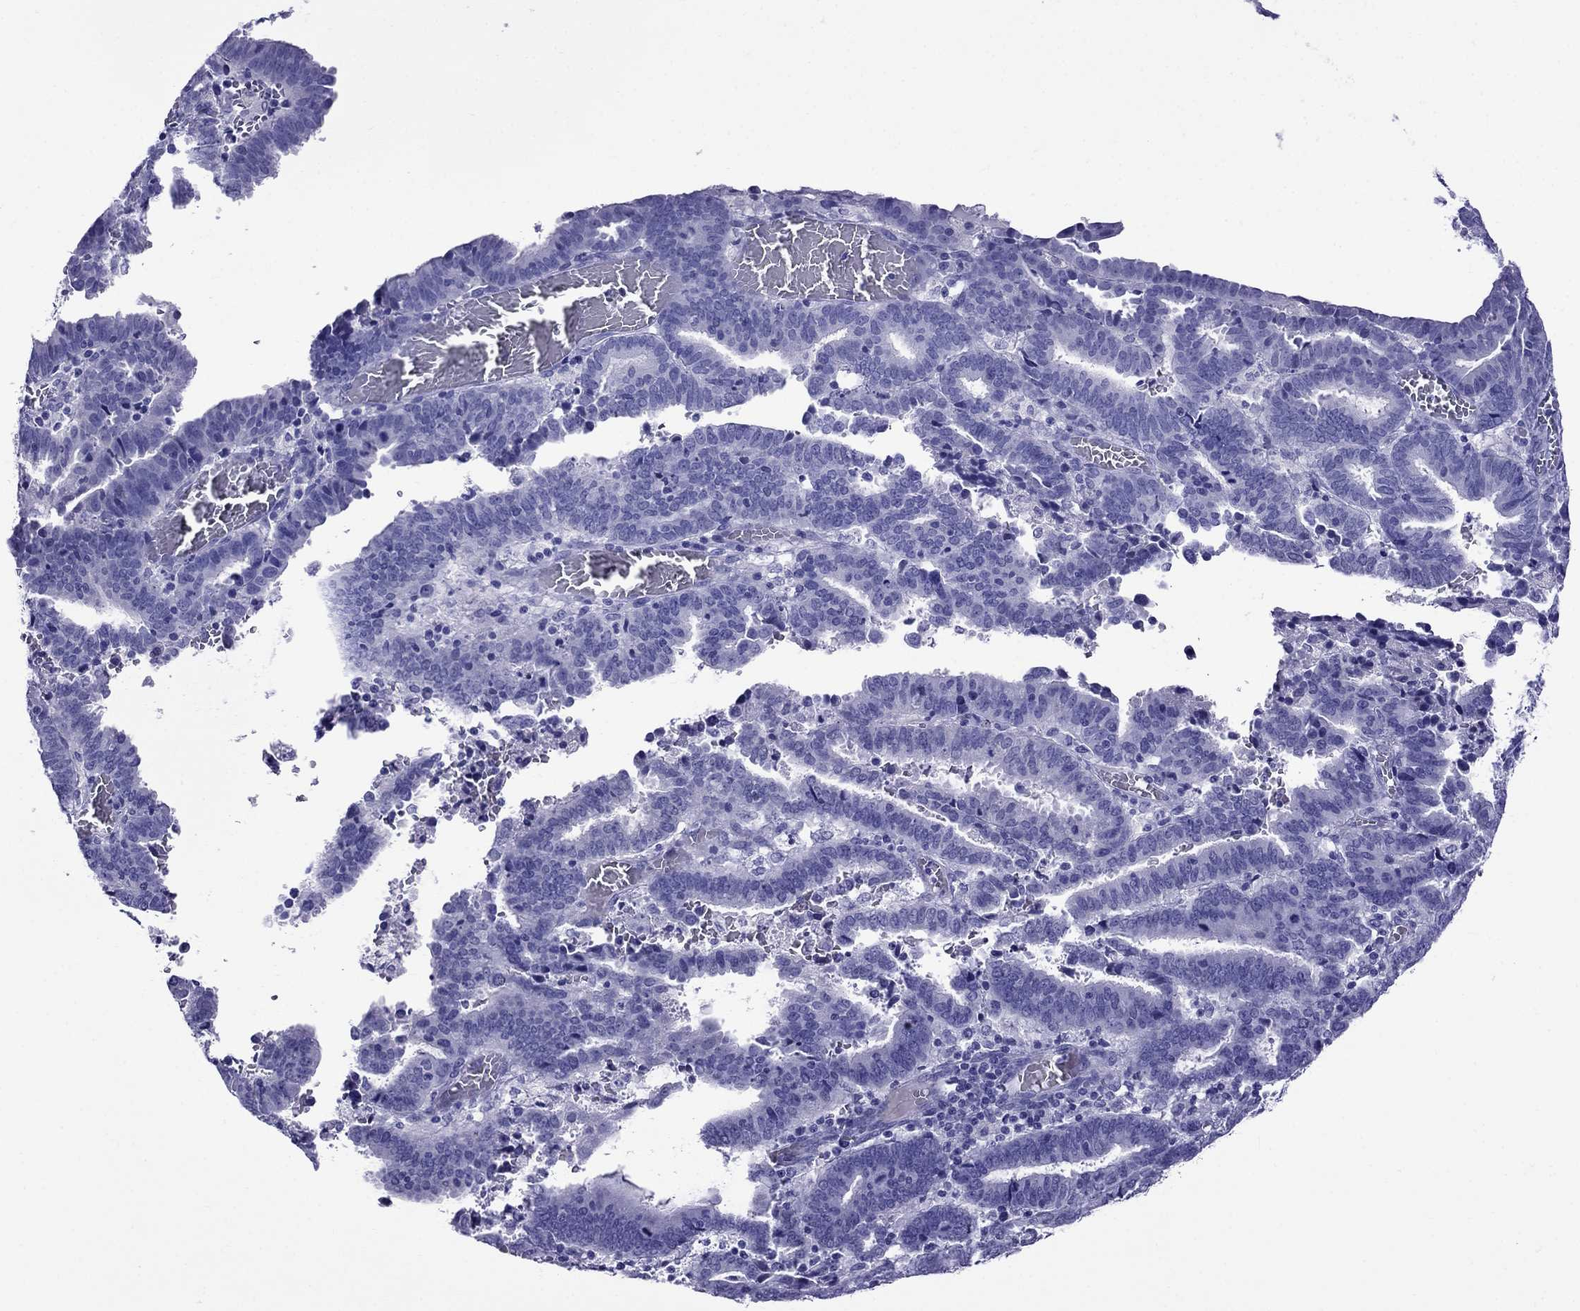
{"staining": {"intensity": "negative", "quantity": "none", "location": "none"}, "tissue": "endometrial cancer", "cell_type": "Tumor cells", "image_type": "cancer", "snomed": [{"axis": "morphology", "description": "Adenocarcinoma, NOS"}, {"axis": "topography", "description": "Uterus"}], "caption": "Tumor cells are negative for brown protein staining in adenocarcinoma (endometrial). The staining was performed using DAB (3,3'-diaminobenzidine) to visualize the protein expression in brown, while the nuclei were stained in blue with hematoxylin (Magnification: 20x).", "gene": "CRYBA1", "patient": {"sex": "female", "age": 83}}